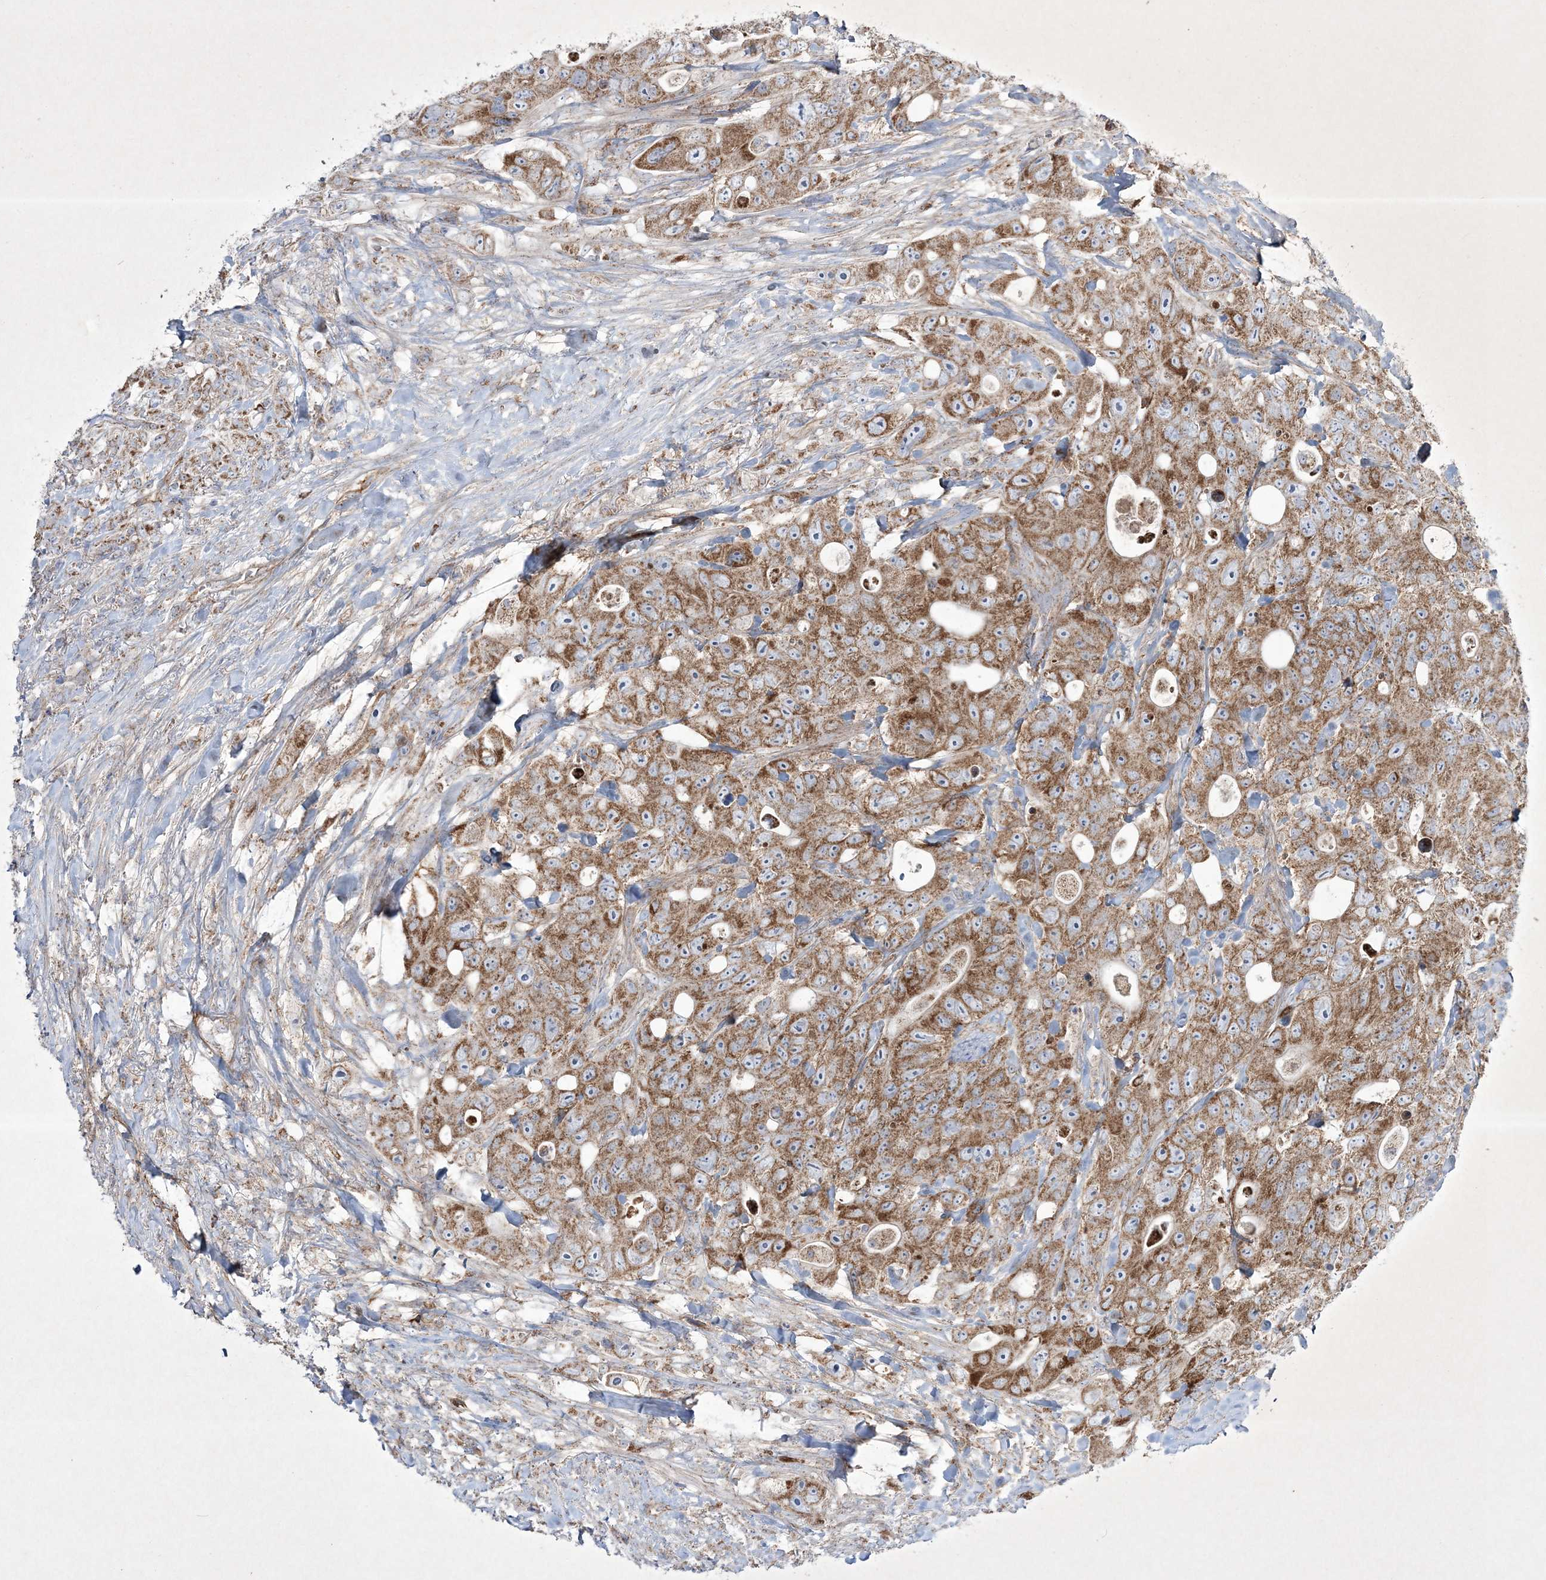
{"staining": {"intensity": "moderate", "quantity": ">75%", "location": "cytoplasmic/membranous"}, "tissue": "colorectal cancer", "cell_type": "Tumor cells", "image_type": "cancer", "snomed": [{"axis": "morphology", "description": "Adenocarcinoma, NOS"}, {"axis": "topography", "description": "Colon"}], "caption": "Protein expression analysis of colorectal cancer (adenocarcinoma) reveals moderate cytoplasmic/membranous staining in approximately >75% of tumor cells.", "gene": "RICTOR", "patient": {"sex": "female", "age": 46}}